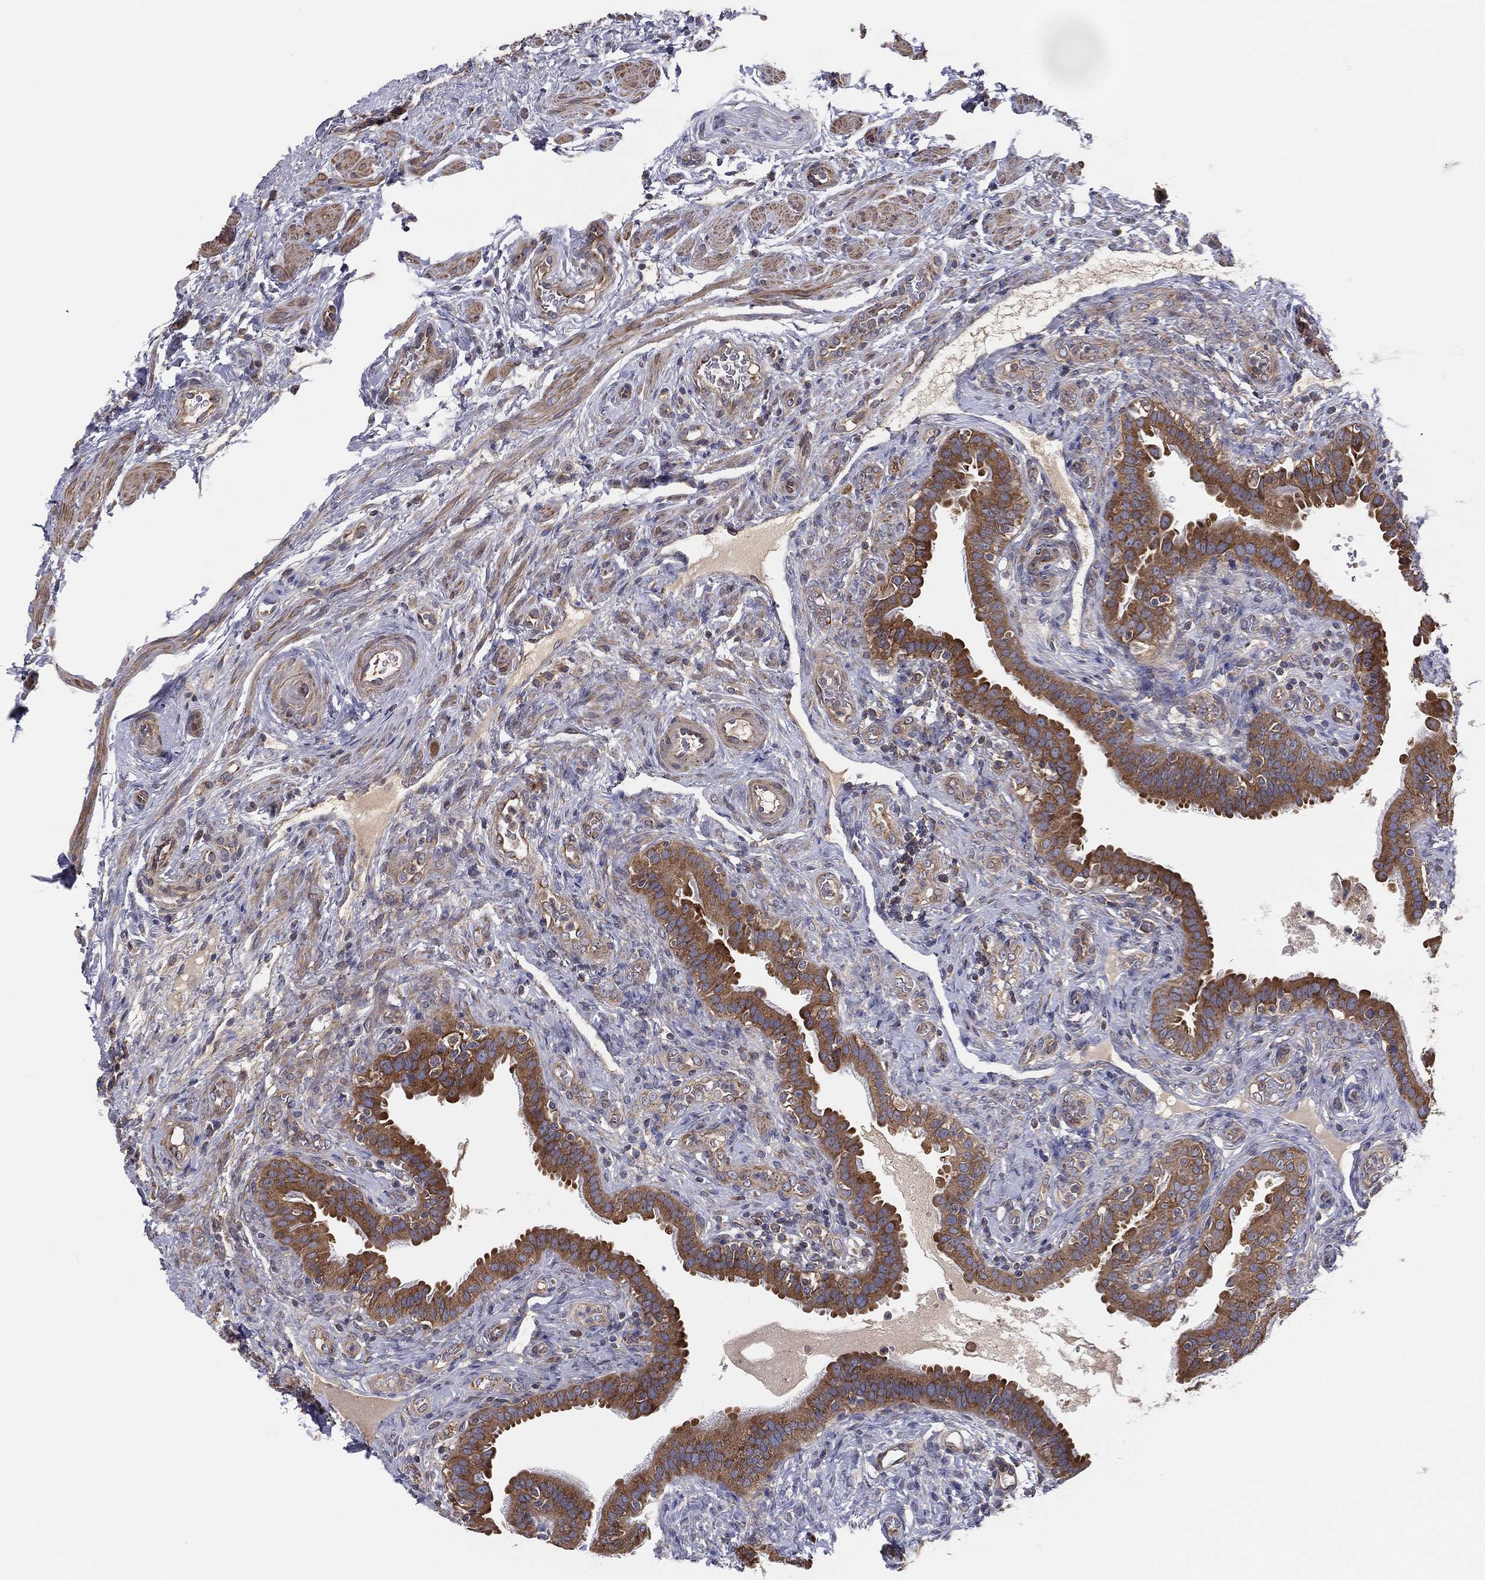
{"staining": {"intensity": "strong", "quantity": "25%-75%", "location": "cytoplasmic/membranous"}, "tissue": "fallopian tube", "cell_type": "Glandular cells", "image_type": "normal", "snomed": [{"axis": "morphology", "description": "Normal tissue, NOS"}, {"axis": "topography", "description": "Fallopian tube"}], "caption": "Immunohistochemistry image of normal fallopian tube: human fallopian tube stained using IHC shows high levels of strong protein expression localized specifically in the cytoplasmic/membranous of glandular cells, appearing as a cytoplasmic/membranous brown color.", "gene": "EIF2B5", "patient": {"sex": "female", "age": 41}}